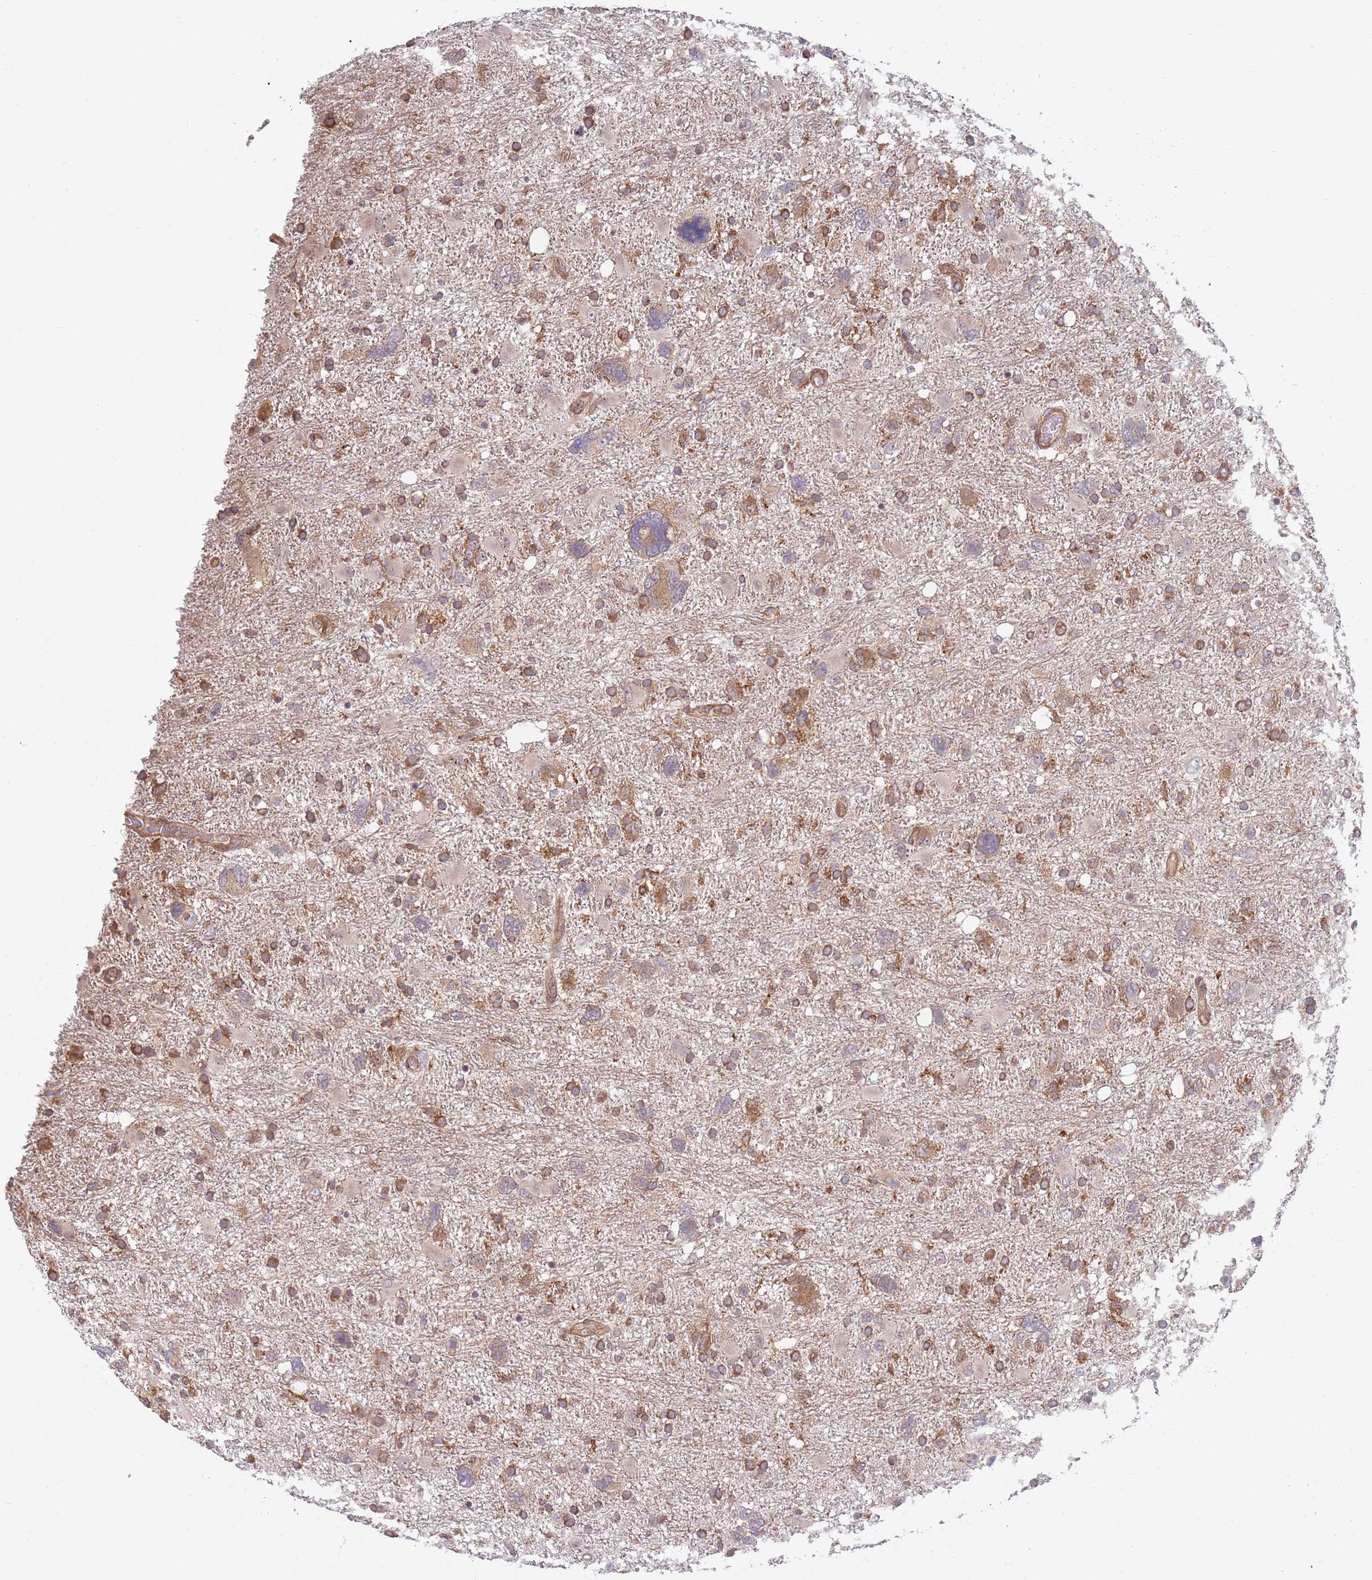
{"staining": {"intensity": "moderate", "quantity": ">75%", "location": "cytoplasmic/membranous"}, "tissue": "glioma", "cell_type": "Tumor cells", "image_type": "cancer", "snomed": [{"axis": "morphology", "description": "Glioma, malignant, High grade"}, {"axis": "topography", "description": "Brain"}], "caption": "Tumor cells exhibit medium levels of moderate cytoplasmic/membranous positivity in about >75% of cells in glioma.", "gene": "GGA1", "patient": {"sex": "male", "age": 61}}